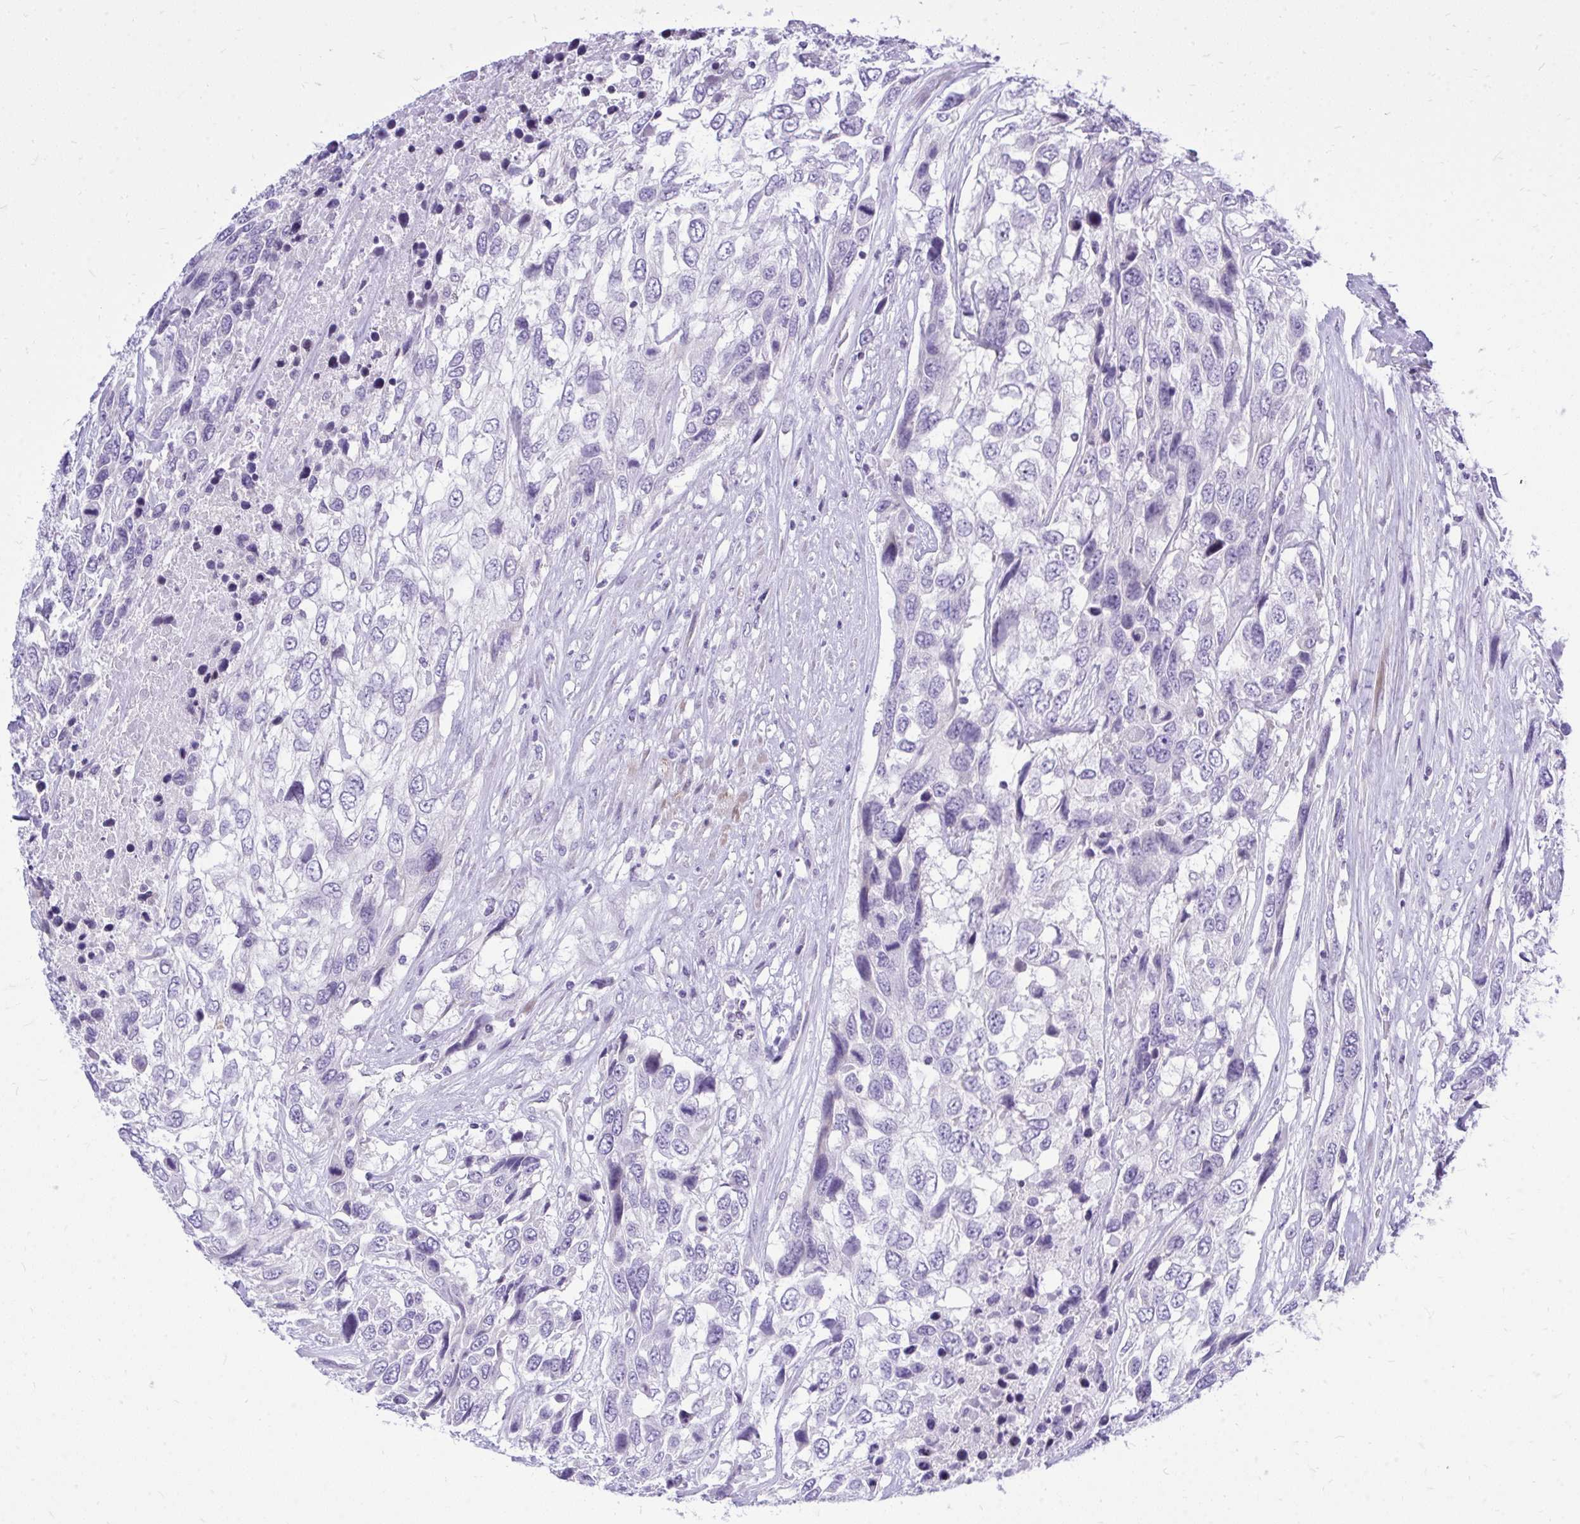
{"staining": {"intensity": "negative", "quantity": "none", "location": "none"}, "tissue": "urothelial cancer", "cell_type": "Tumor cells", "image_type": "cancer", "snomed": [{"axis": "morphology", "description": "Urothelial carcinoma, High grade"}, {"axis": "topography", "description": "Urinary bladder"}], "caption": "This is an immunohistochemistry (IHC) histopathology image of urothelial carcinoma (high-grade). There is no expression in tumor cells.", "gene": "GABRA1", "patient": {"sex": "female", "age": 70}}